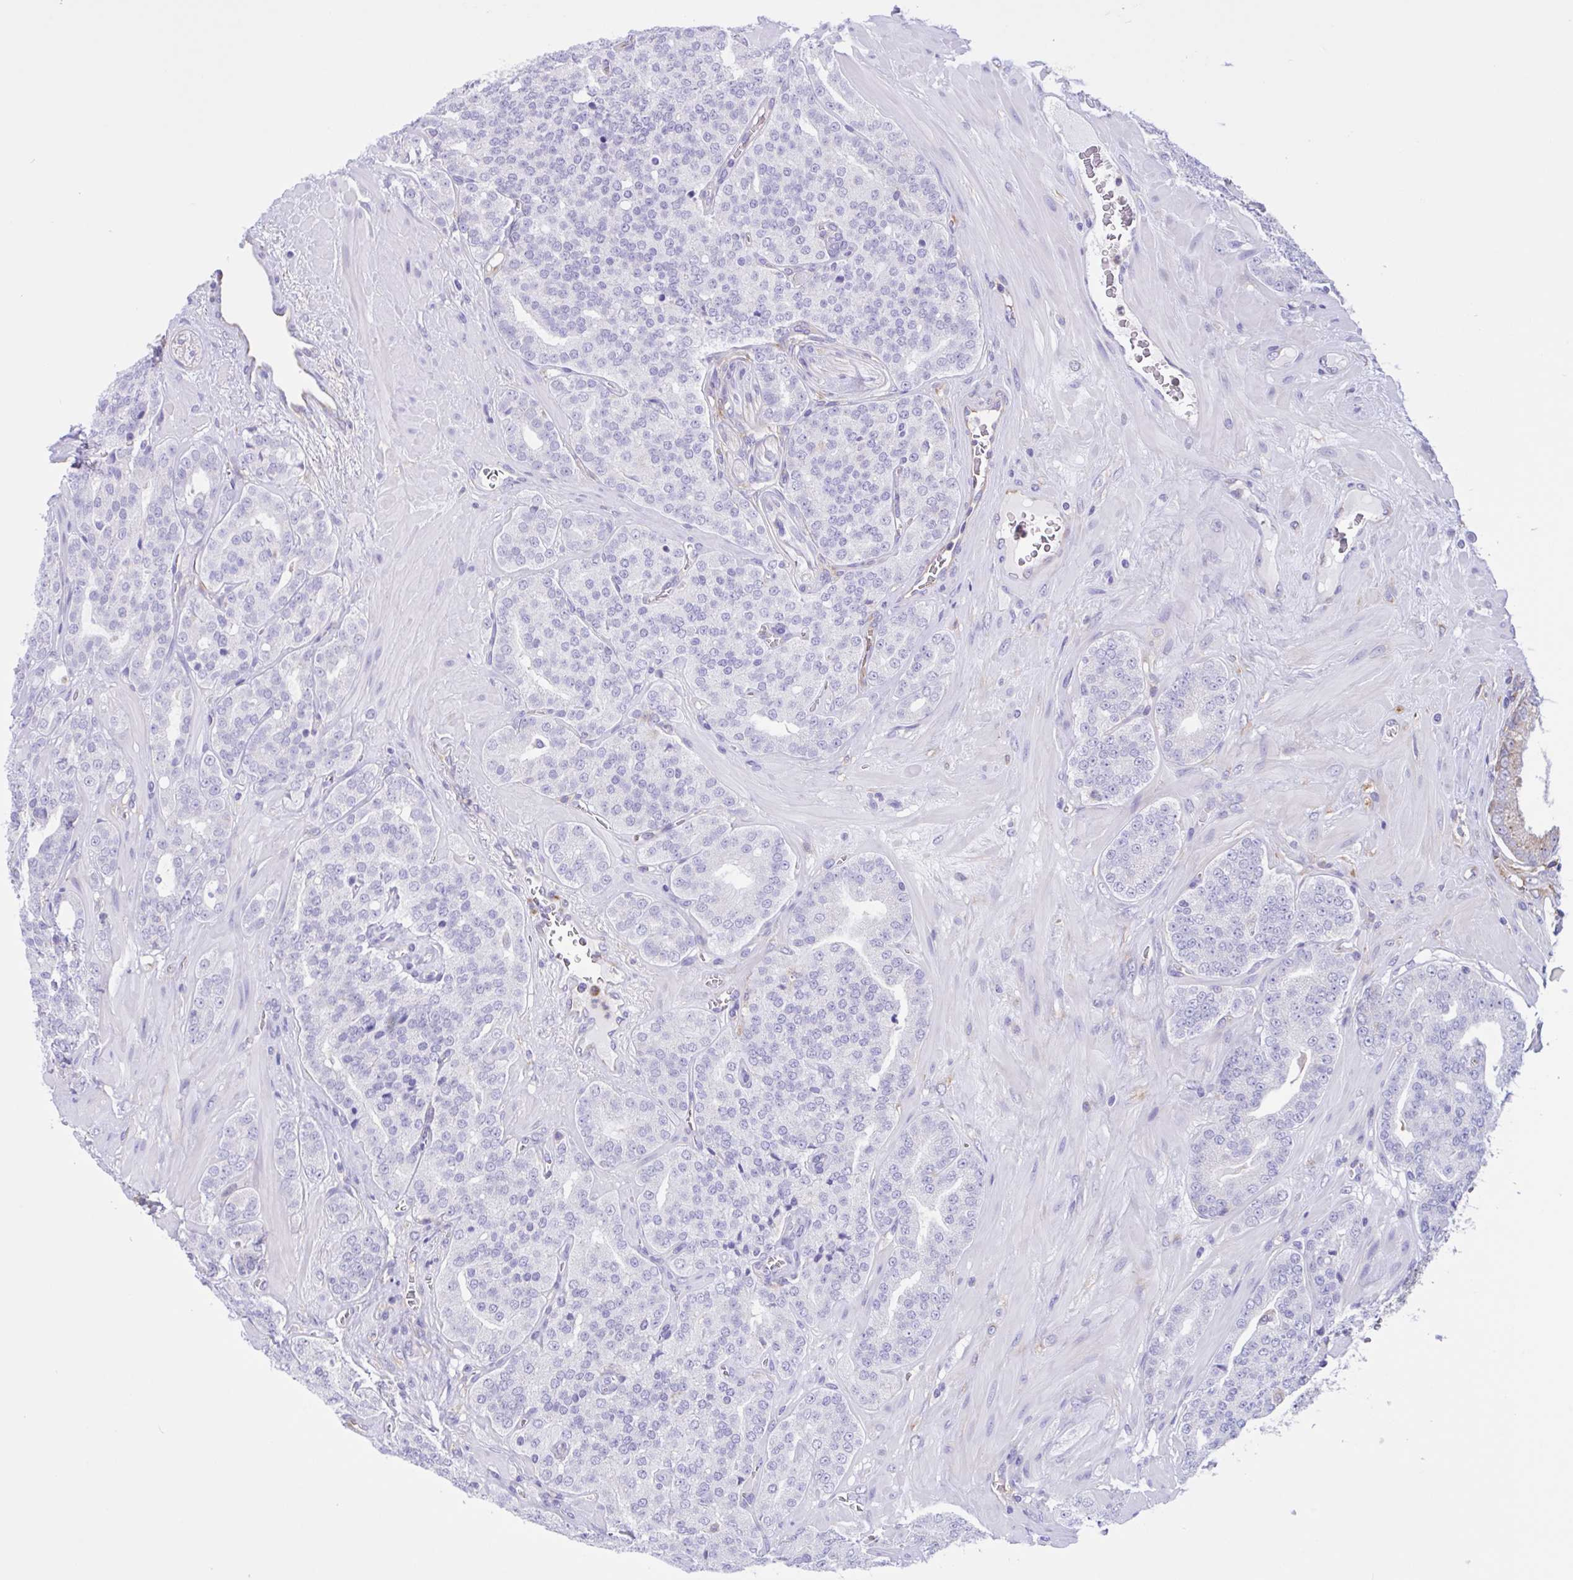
{"staining": {"intensity": "negative", "quantity": "none", "location": "none"}, "tissue": "prostate cancer", "cell_type": "Tumor cells", "image_type": "cancer", "snomed": [{"axis": "morphology", "description": "Adenocarcinoma, High grade"}, {"axis": "topography", "description": "Prostate"}], "caption": "High magnification brightfield microscopy of prostate cancer (high-grade adenocarcinoma) stained with DAB (brown) and counterstained with hematoxylin (blue): tumor cells show no significant positivity.", "gene": "OR51M1", "patient": {"sex": "male", "age": 66}}